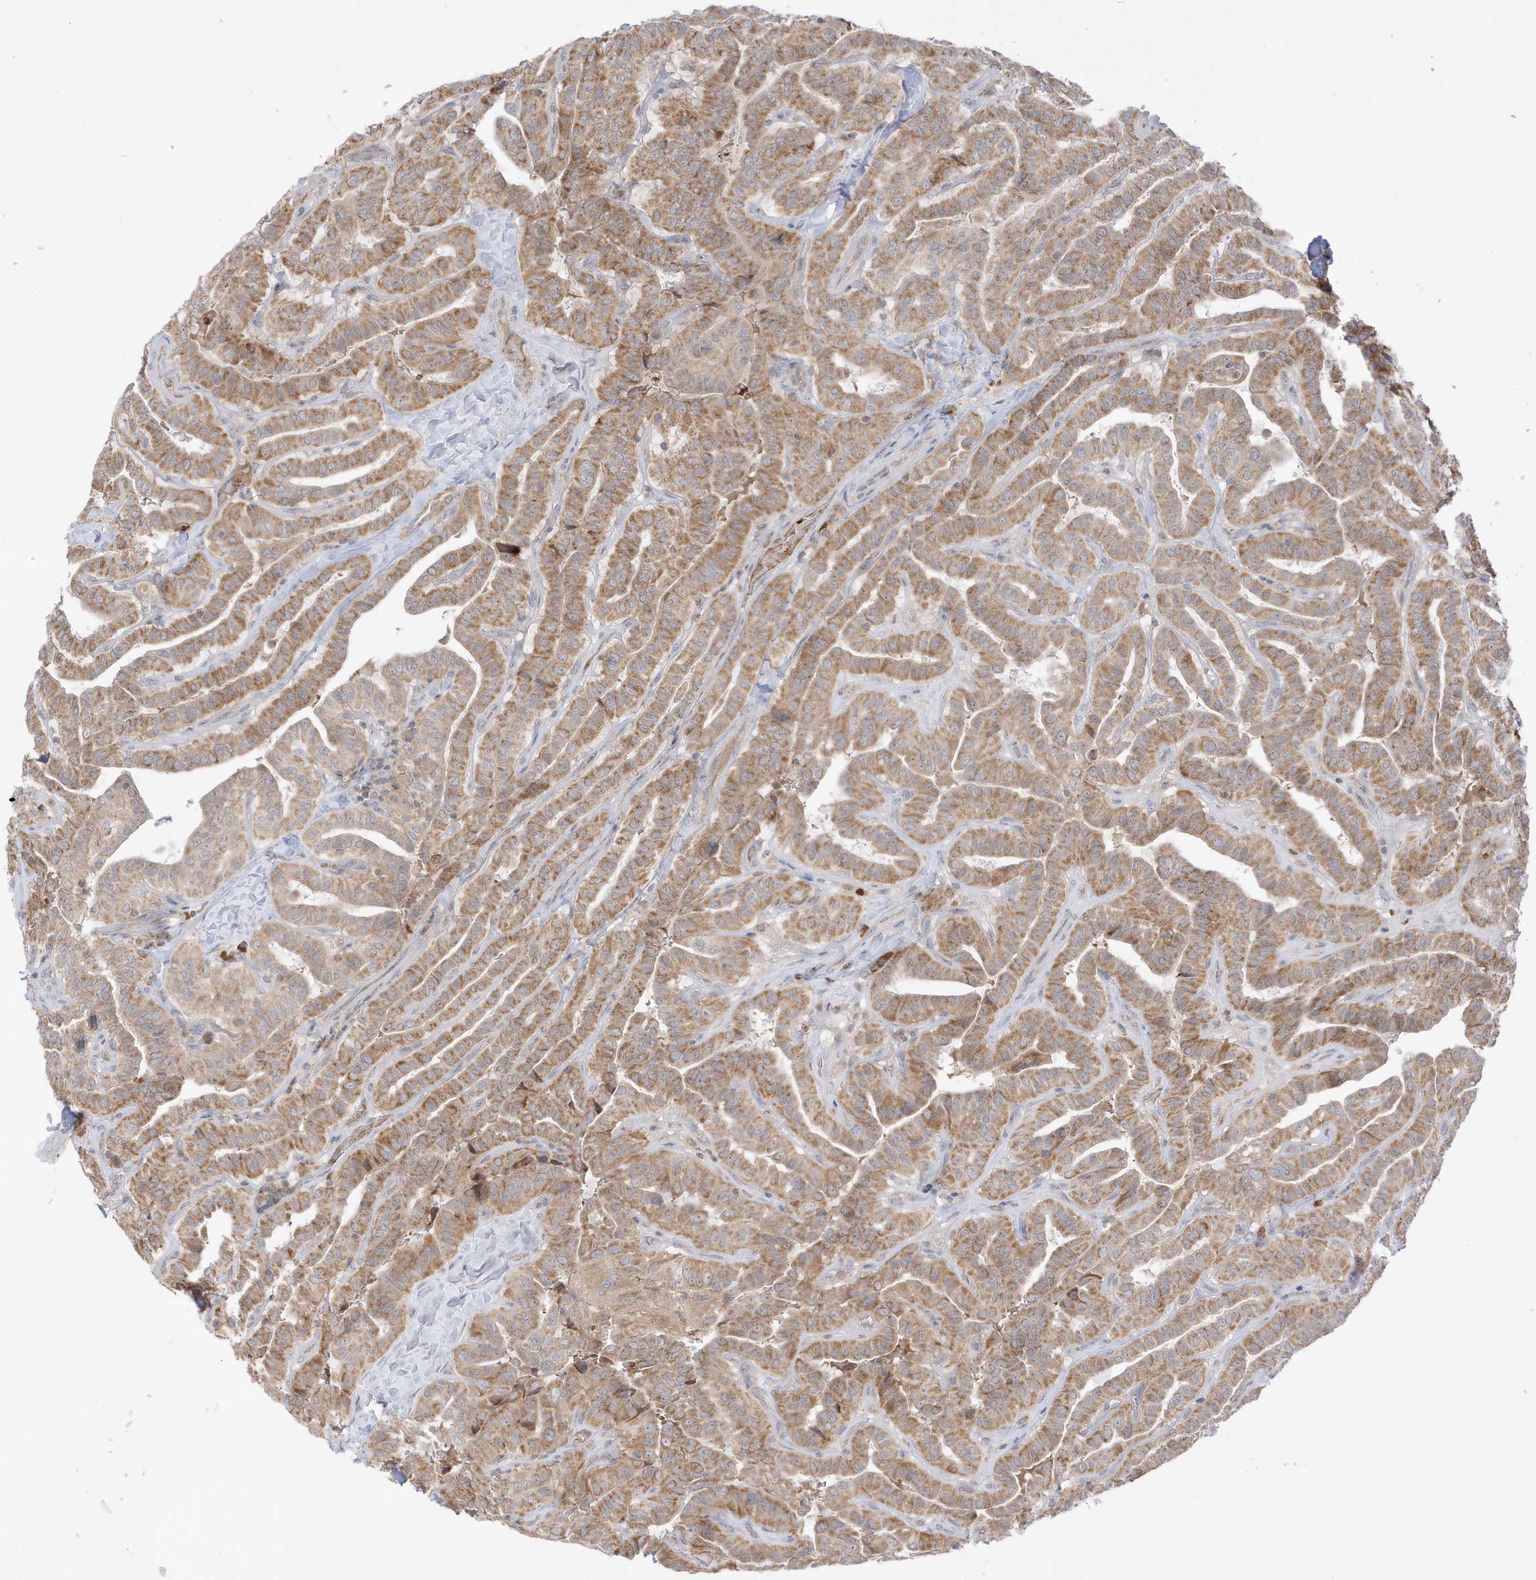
{"staining": {"intensity": "moderate", "quantity": ">75%", "location": "cytoplasmic/membranous"}, "tissue": "thyroid cancer", "cell_type": "Tumor cells", "image_type": "cancer", "snomed": [{"axis": "morphology", "description": "Papillary adenocarcinoma, NOS"}, {"axis": "topography", "description": "Thyroid gland"}], "caption": "The photomicrograph shows a brown stain indicating the presence of a protein in the cytoplasmic/membranous of tumor cells in papillary adenocarcinoma (thyroid).", "gene": "NPPC", "patient": {"sex": "male", "age": 77}}